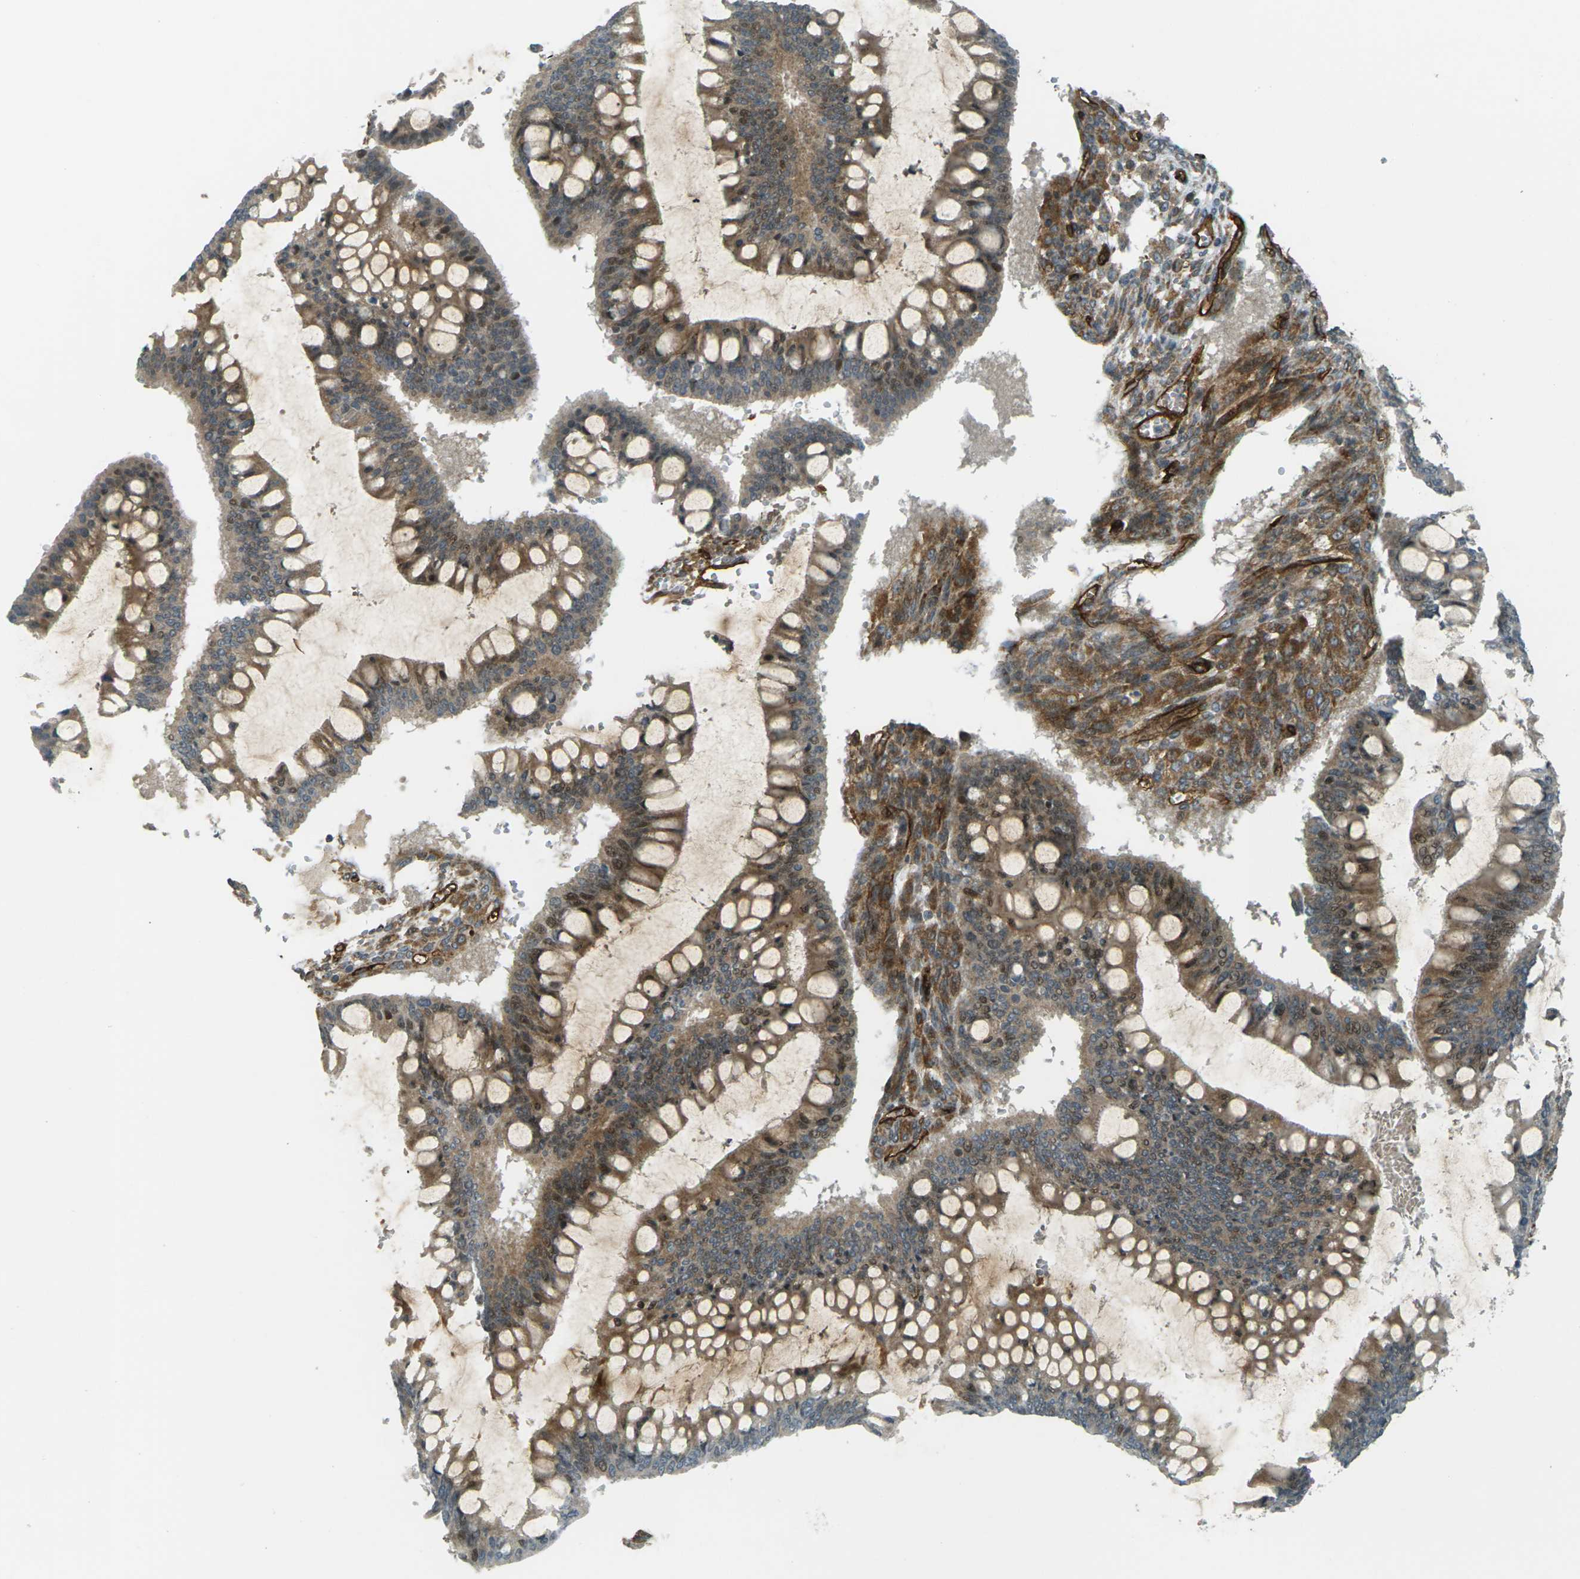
{"staining": {"intensity": "moderate", "quantity": ">75%", "location": "cytoplasmic/membranous"}, "tissue": "ovarian cancer", "cell_type": "Tumor cells", "image_type": "cancer", "snomed": [{"axis": "morphology", "description": "Cystadenocarcinoma, mucinous, NOS"}, {"axis": "topography", "description": "Ovary"}], "caption": "The immunohistochemical stain labels moderate cytoplasmic/membranous positivity in tumor cells of ovarian cancer (mucinous cystadenocarcinoma) tissue.", "gene": "S1PR1", "patient": {"sex": "female", "age": 73}}